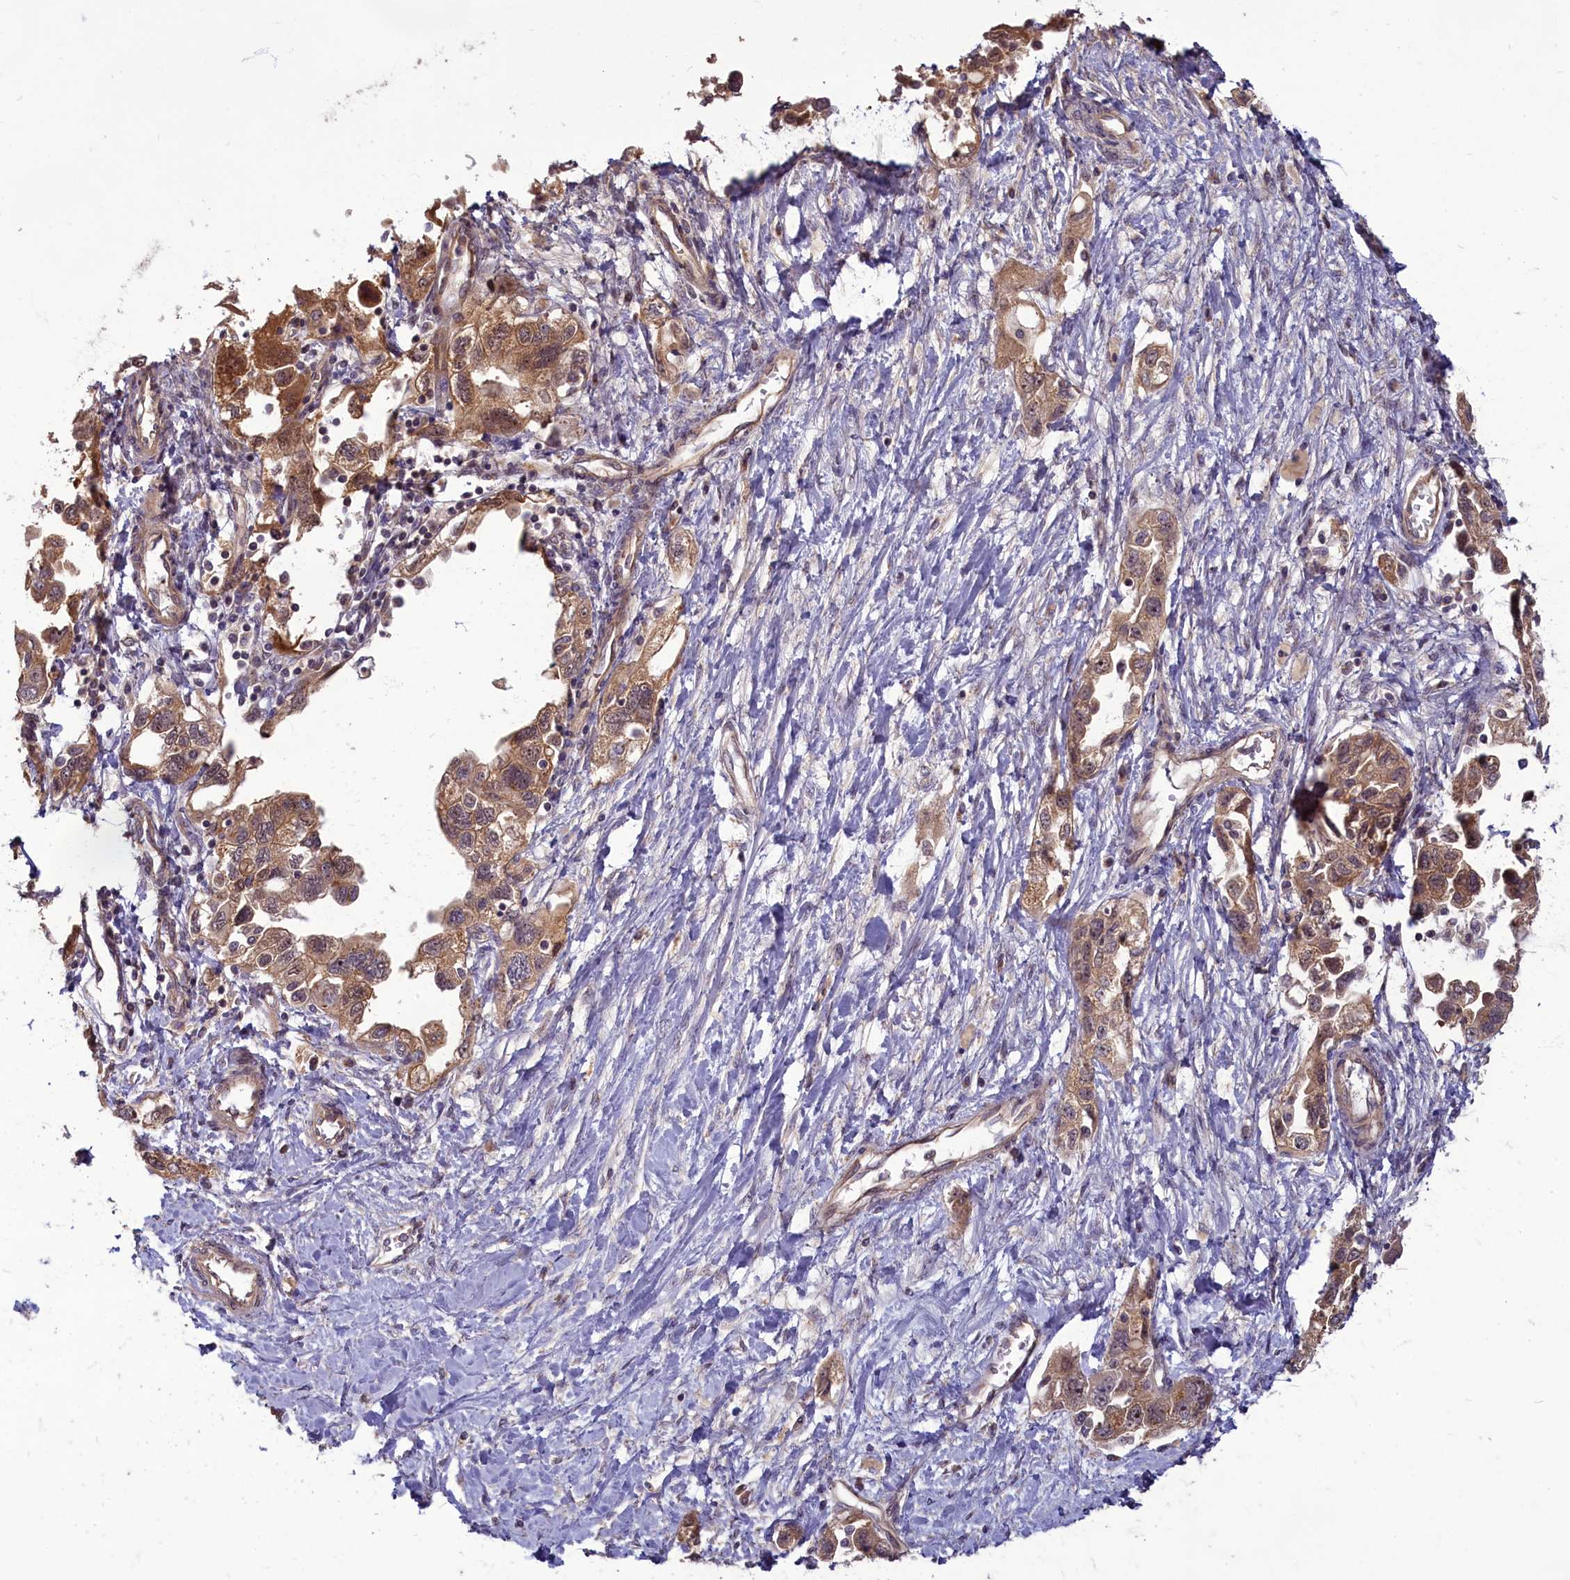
{"staining": {"intensity": "moderate", "quantity": ">75%", "location": "cytoplasmic/membranous"}, "tissue": "ovarian cancer", "cell_type": "Tumor cells", "image_type": "cancer", "snomed": [{"axis": "morphology", "description": "Carcinoma, NOS"}, {"axis": "morphology", "description": "Cystadenocarcinoma, serous, NOS"}, {"axis": "topography", "description": "Ovary"}], "caption": "Immunohistochemical staining of ovarian cancer exhibits moderate cytoplasmic/membranous protein positivity in approximately >75% of tumor cells.", "gene": "MYCBP", "patient": {"sex": "female", "age": 69}}